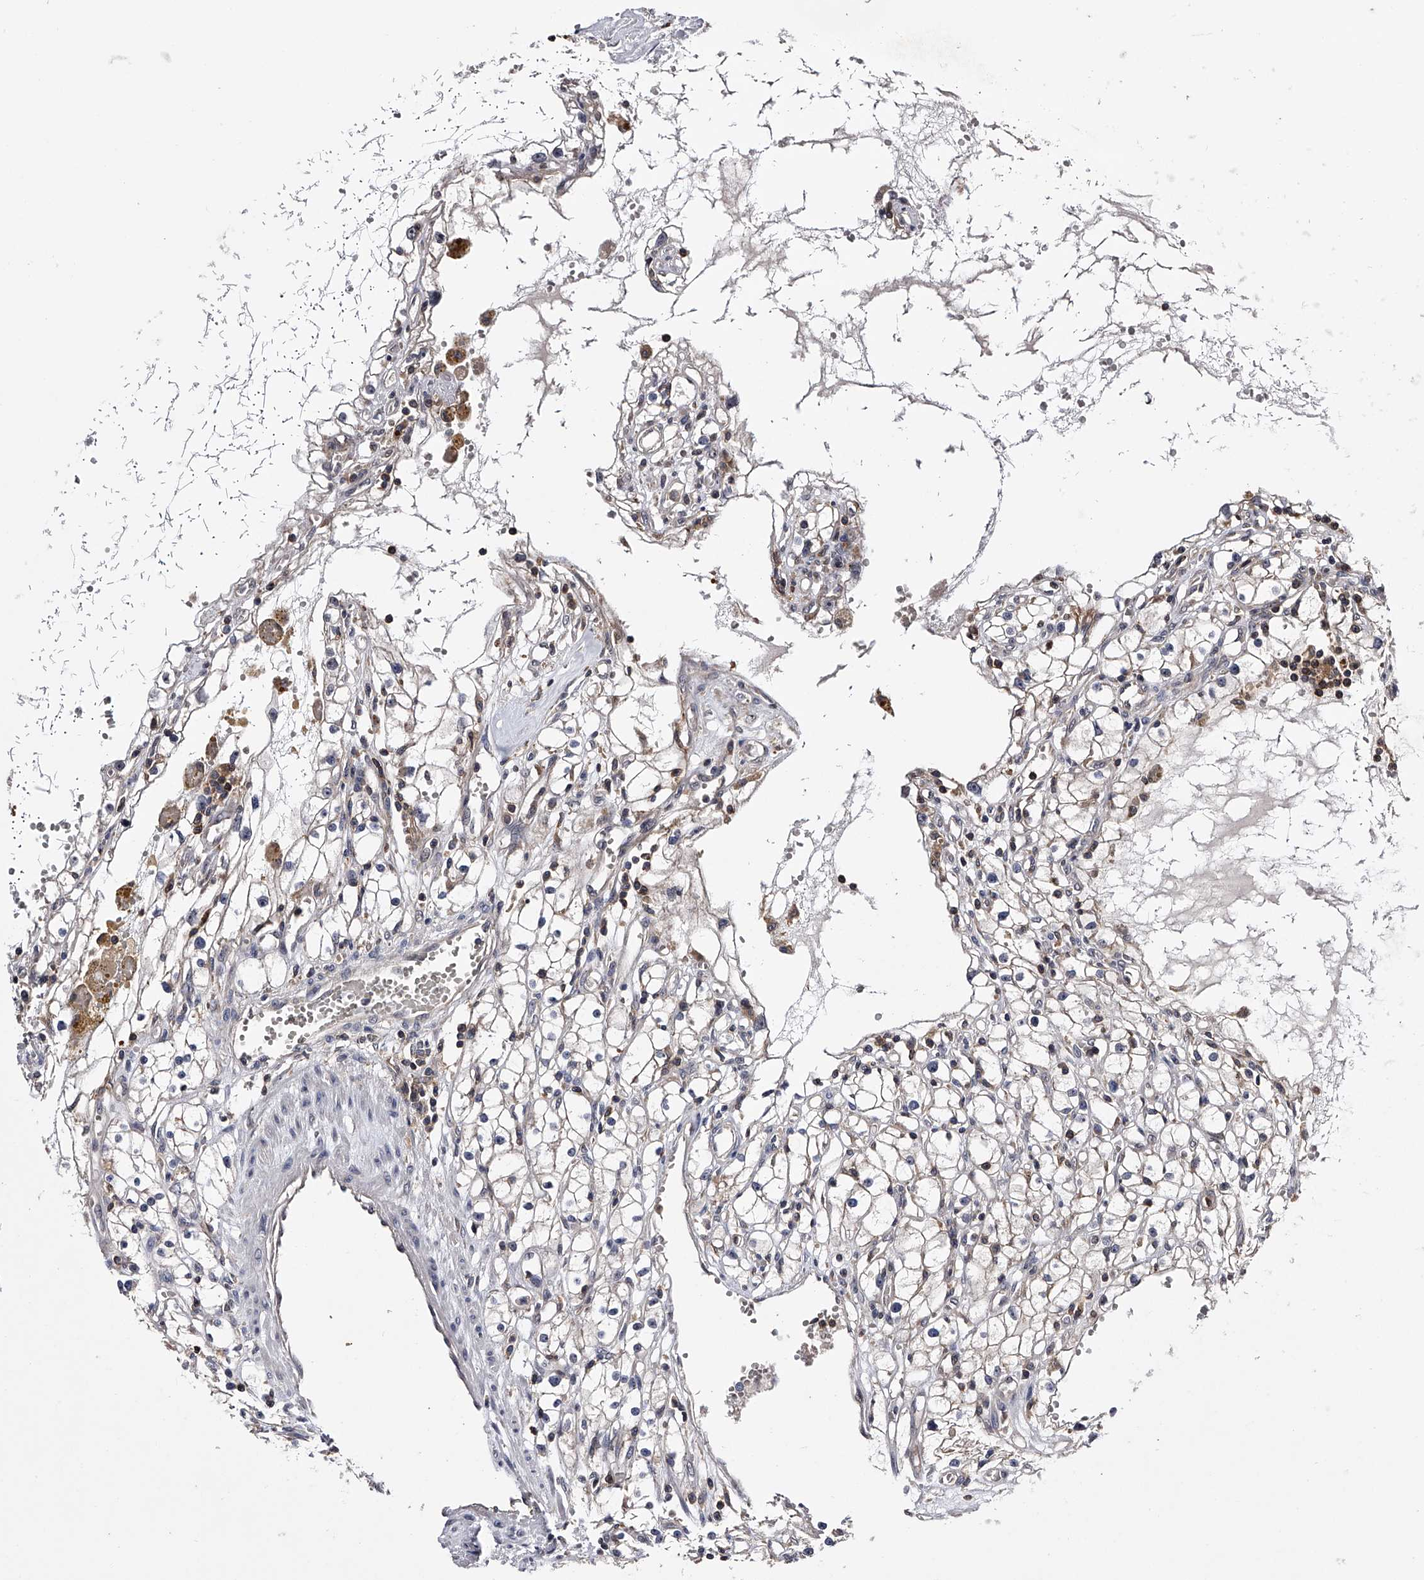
{"staining": {"intensity": "weak", "quantity": "<25%", "location": "cytoplasmic/membranous"}, "tissue": "renal cancer", "cell_type": "Tumor cells", "image_type": "cancer", "snomed": [{"axis": "morphology", "description": "Adenocarcinoma, NOS"}, {"axis": "topography", "description": "Kidney"}], "caption": "A micrograph of human renal cancer is negative for staining in tumor cells.", "gene": "PAN3", "patient": {"sex": "male", "age": 56}}